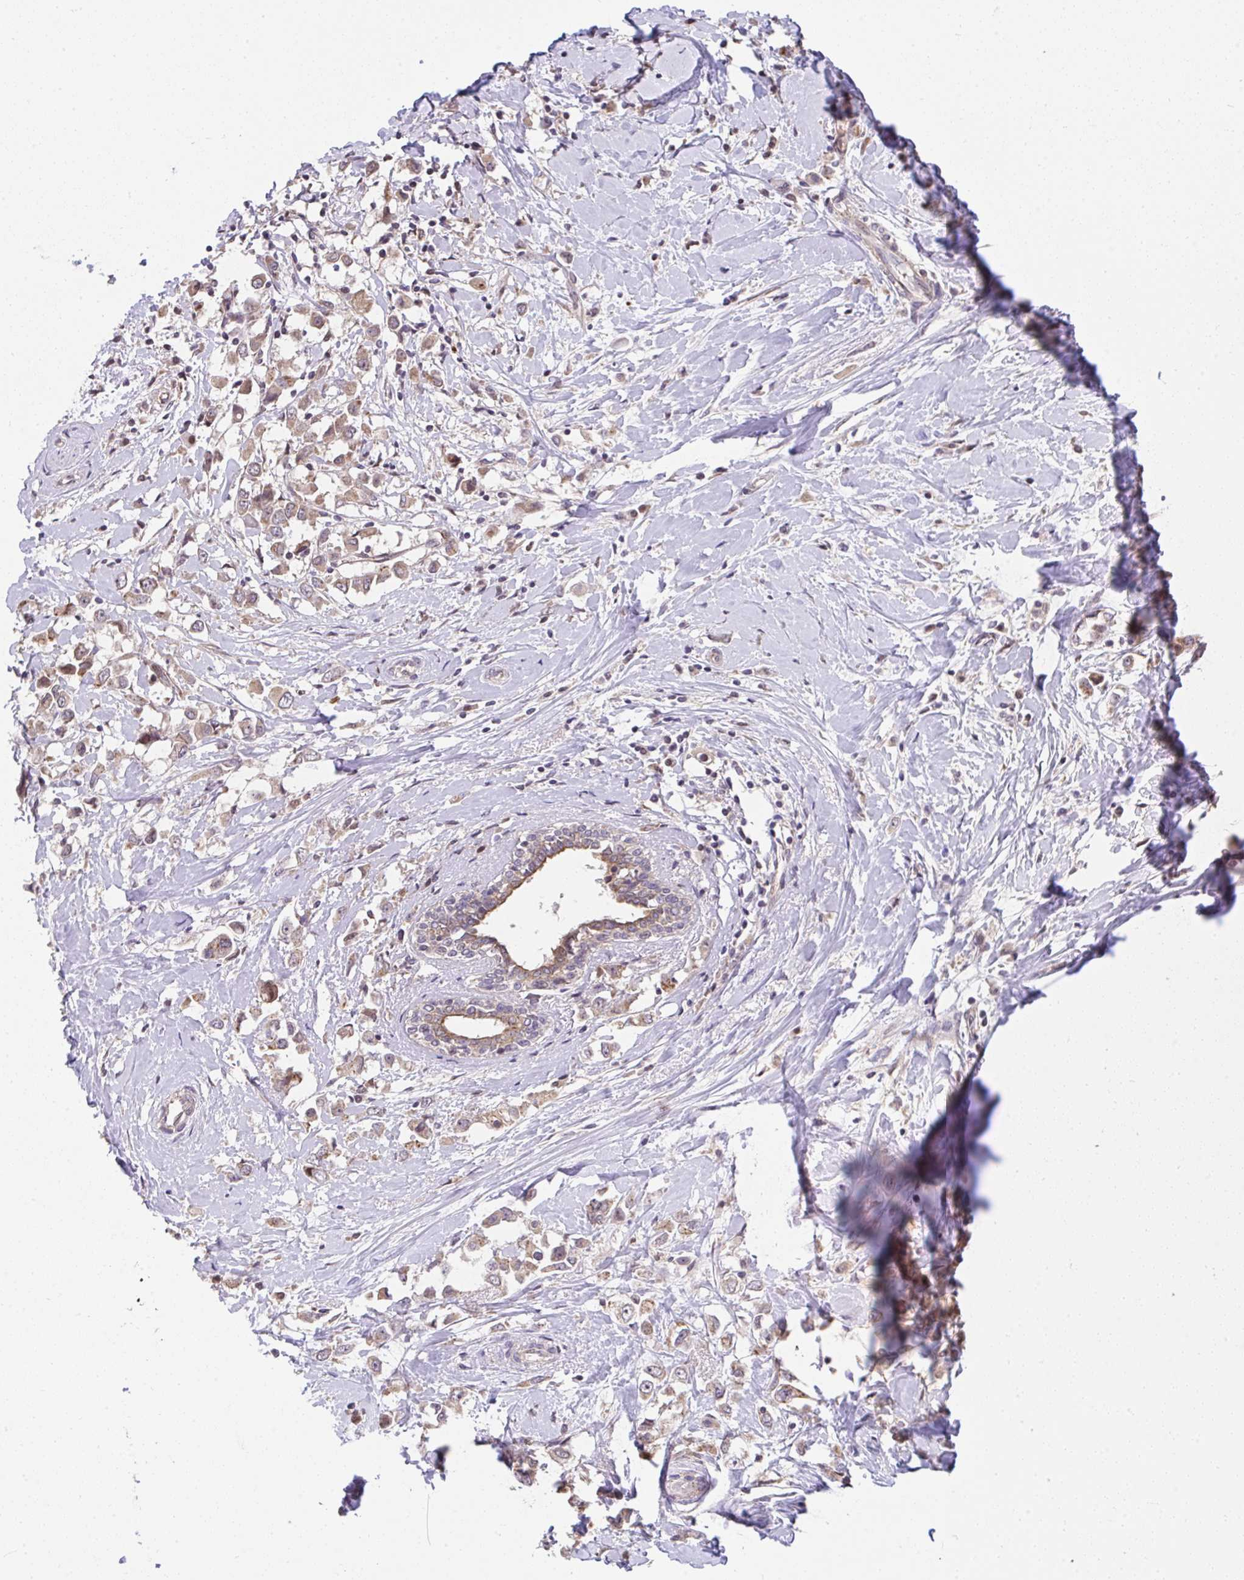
{"staining": {"intensity": "moderate", "quantity": ">75%", "location": "cytoplasmic/membranous"}, "tissue": "breast cancer", "cell_type": "Tumor cells", "image_type": "cancer", "snomed": [{"axis": "morphology", "description": "Duct carcinoma"}, {"axis": "topography", "description": "Breast"}], "caption": "Protein staining reveals moderate cytoplasmic/membranous expression in about >75% of tumor cells in breast cancer (infiltrating ductal carcinoma).", "gene": "RDH14", "patient": {"sex": "female", "age": 61}}